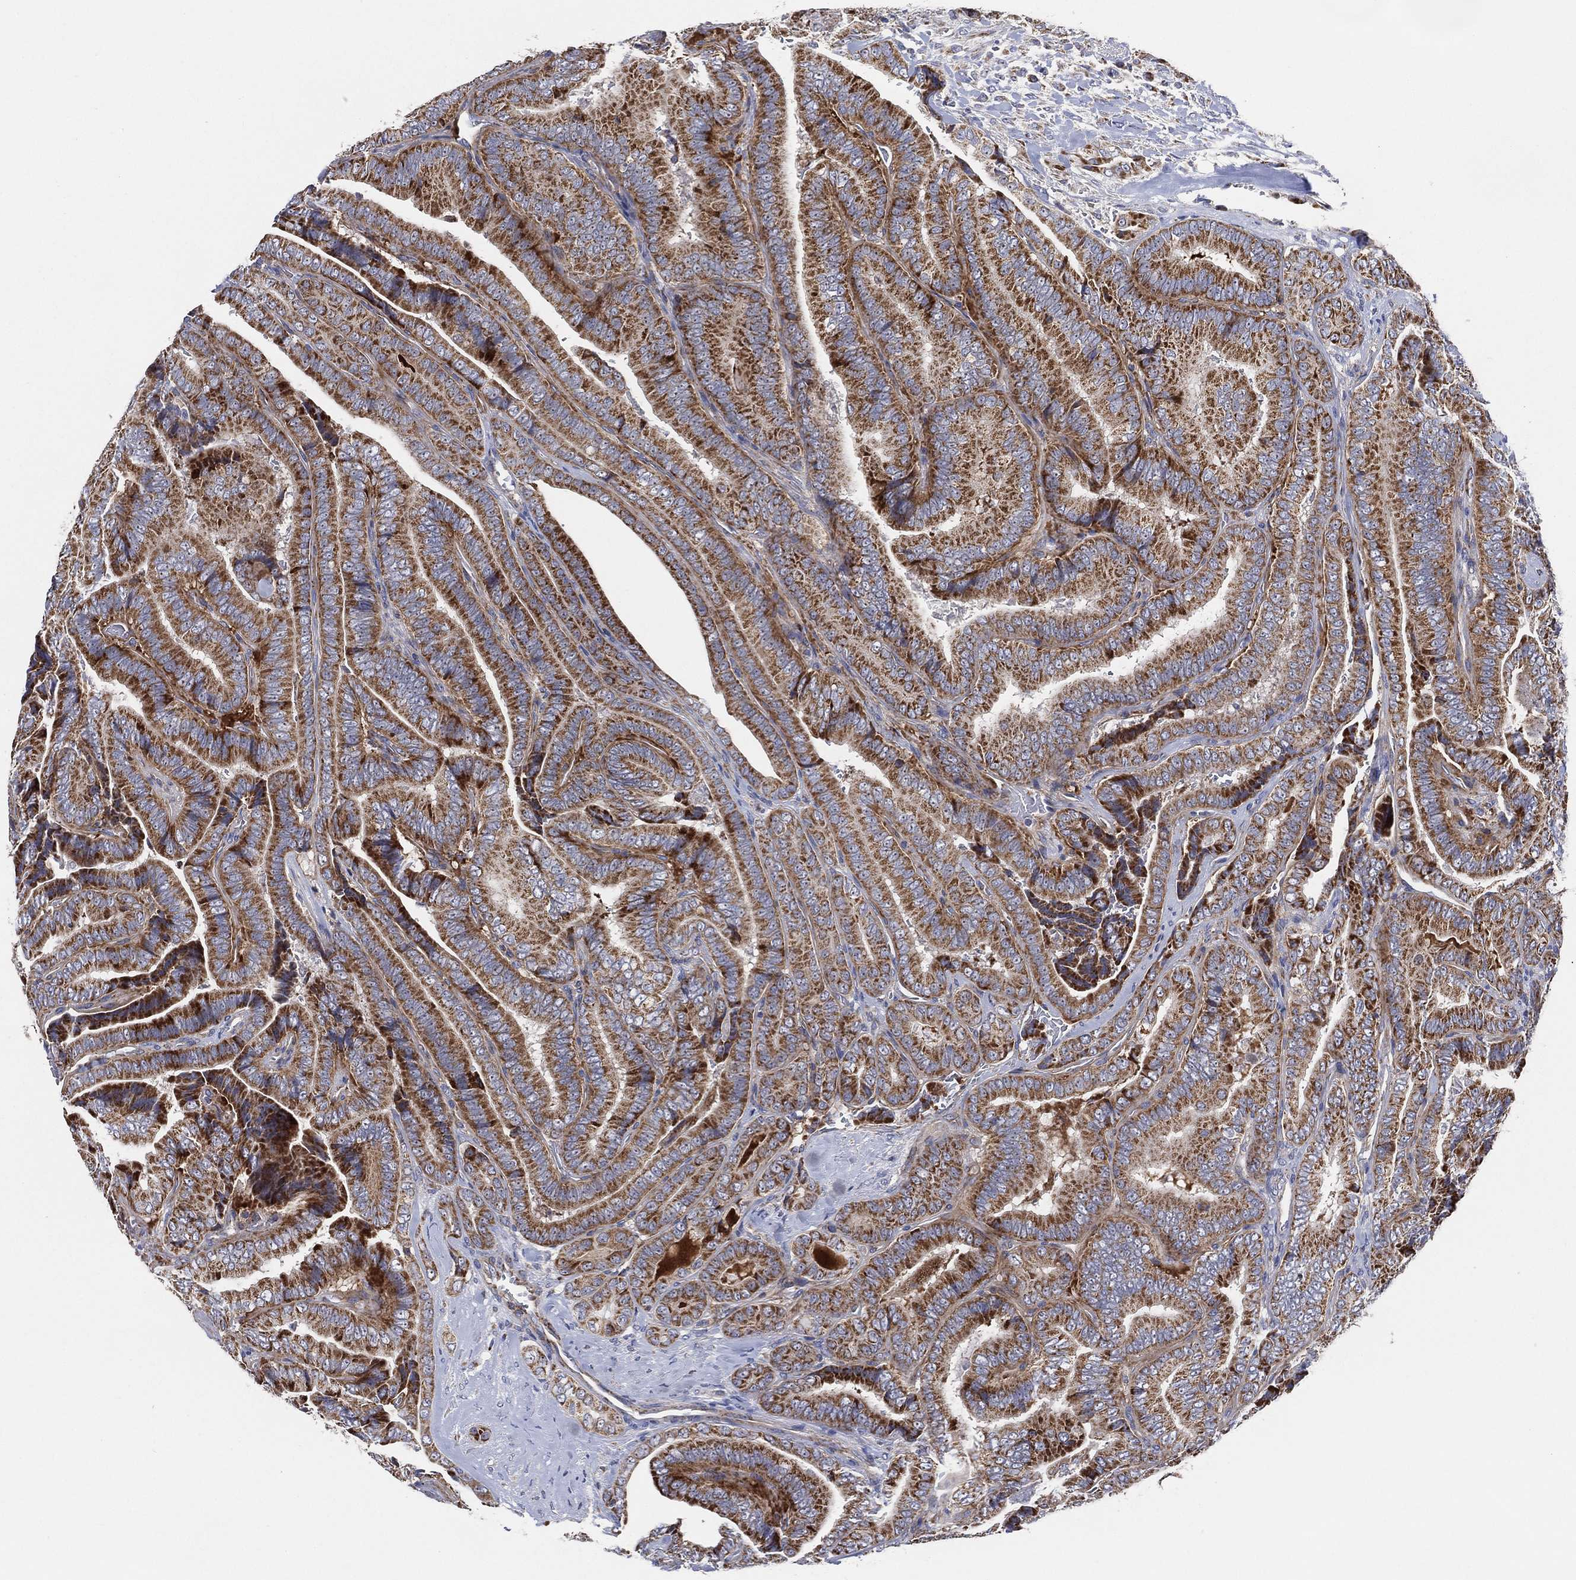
{"staining": {"intensity": "strong", "quantity": ">75%", "location": "cytoplasmic/membranous"}, "tissue": "thyroid cancer", "cell_type": "Tumor cells", "image_type": "cancer", "snomed": [{"axis": "morphology", "description": "Papillary adenocarcinoma, NOS"}, {"axis": "topography", "description": "Thyroid gland"}], "caption": "Human thyroid papillary adenocarcinoma stained with a protein marker demonstrates strong staining in tumor cells.", "gene": "GCAT", "patient": {"sex": "male", "age": 61}}